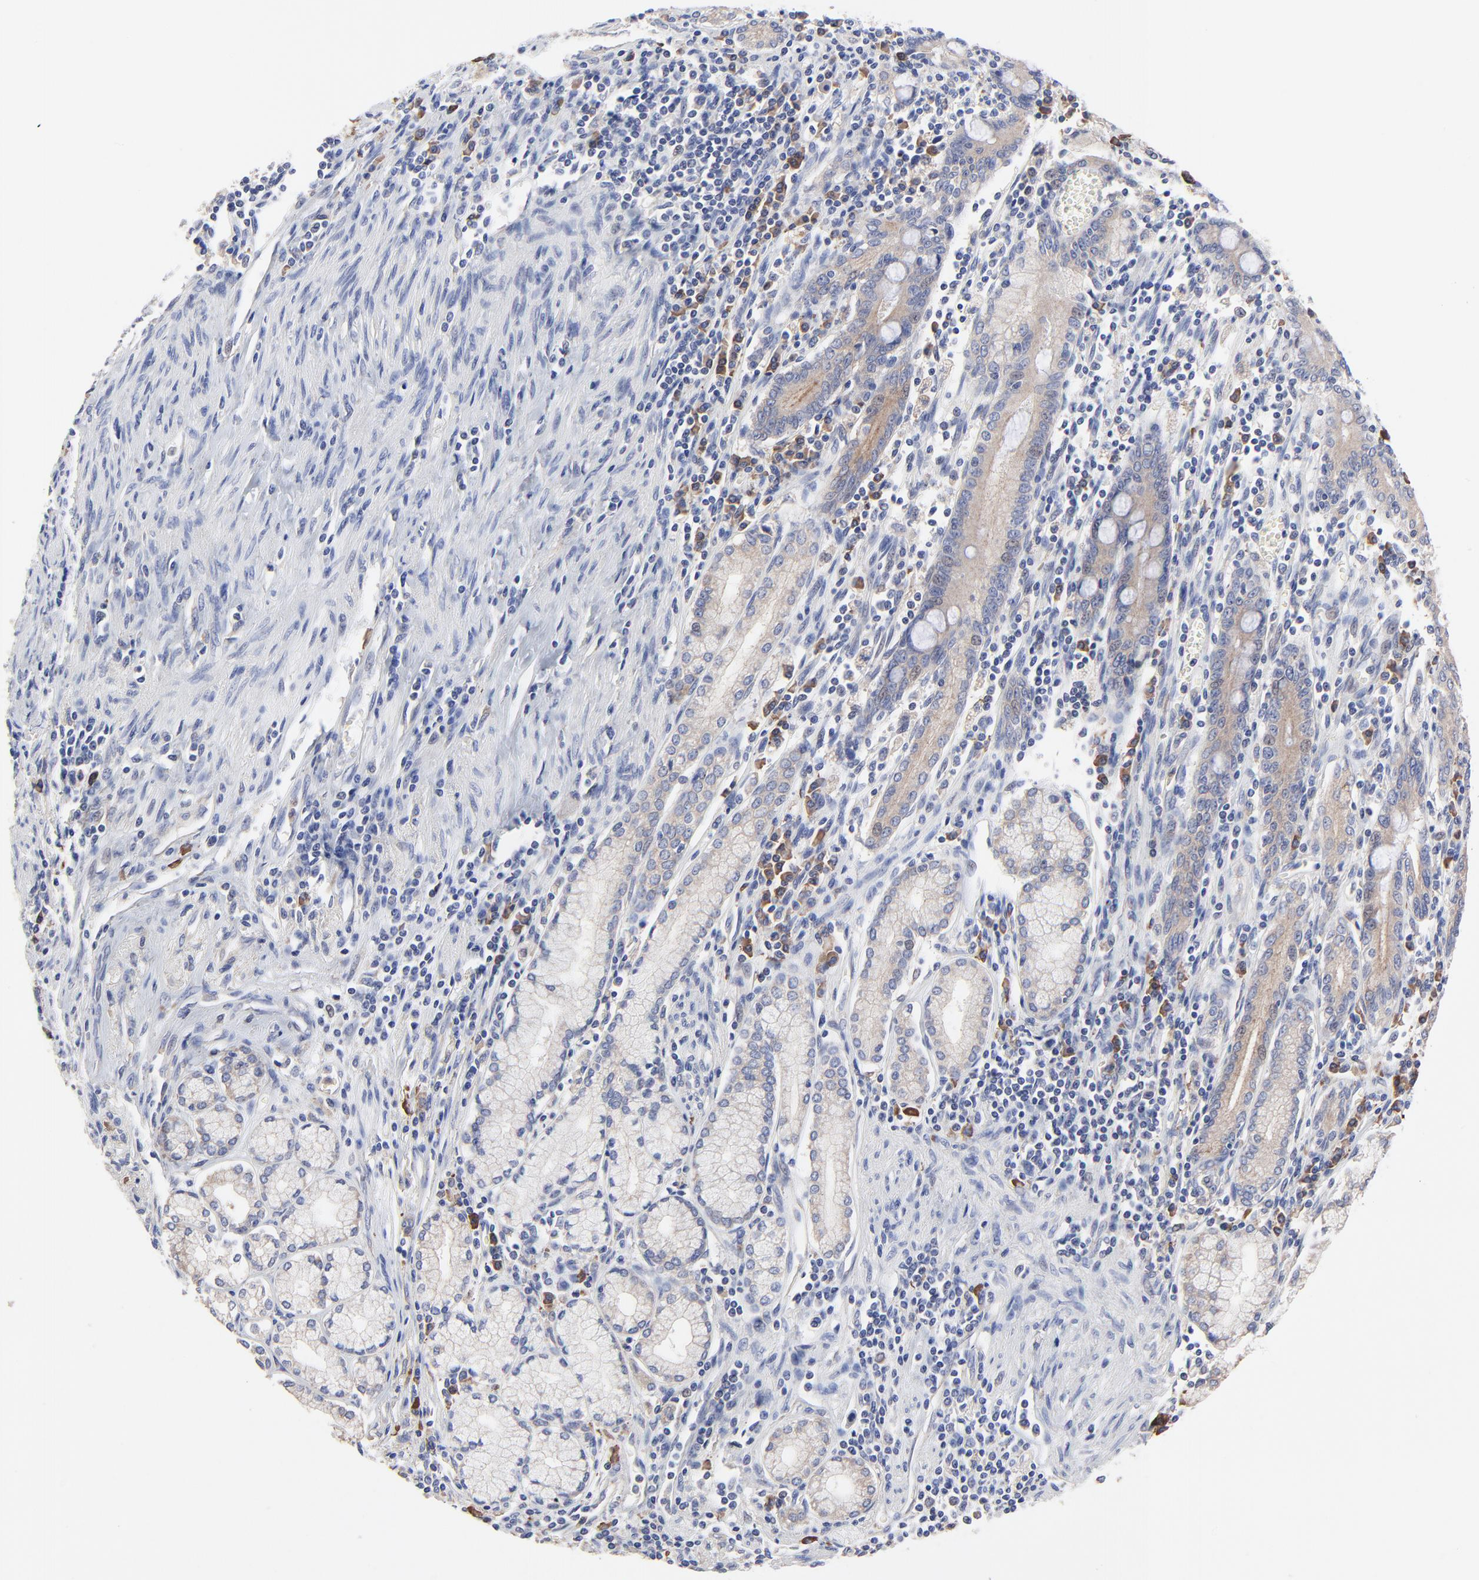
{"staining": {"intensity": "negative", "quantity": "none", "location": "none"}, "tissue": "pancreatic cancer", "cell_type": "Tumor cells", "image_type": "cancer", "snomed": [{"axis": "morphology", "description": "Adenocarcinoma, NOS"}, {"axis": "topography", "description": "Pancreas"}], "caption": "Immunohistochemistry micrograph of human pancreatic cancer (adenocarcinoma) stained for a protein (brown), which shows no expression in tumor cells. Brightfield microscopy of IHC stained with DAB (3,3'-diaminobenzidine) (brown) and hematoxylin (blue), captured at high magnification.", "gene": "PPFIBP2", "patient": {"sex": "male", "age": 77}}